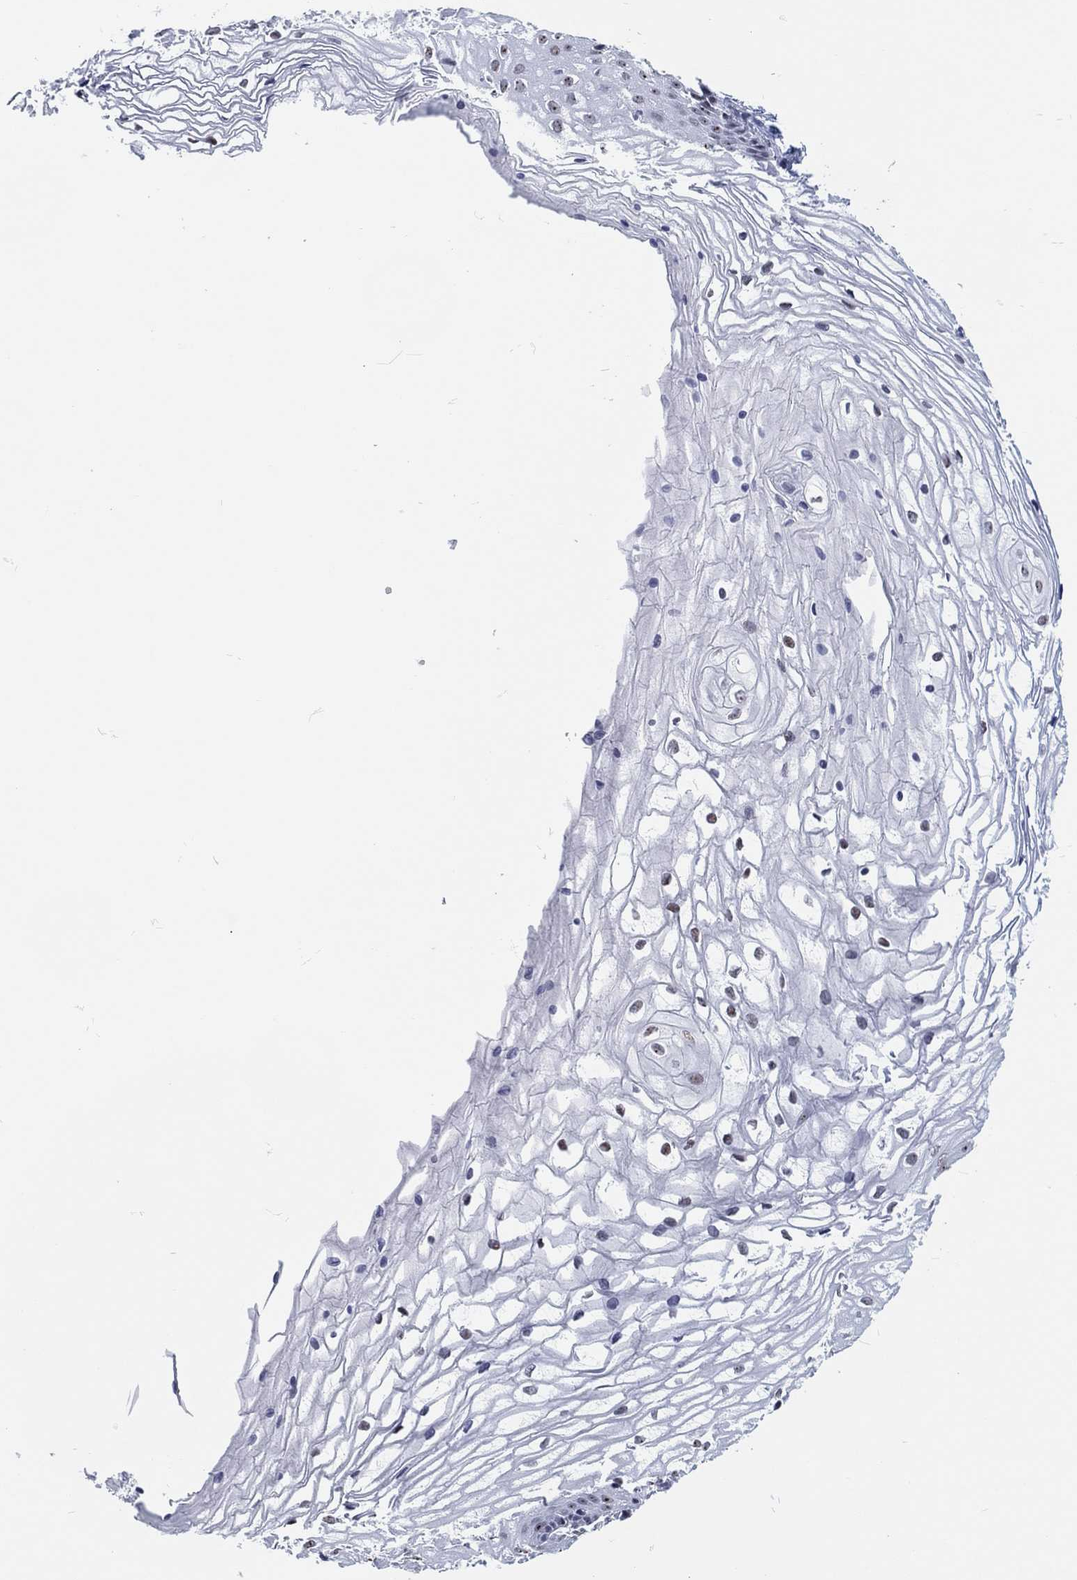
{"staining": {"intensity": "weak", "quantity": "<25%", "location": "nuclear"}, "tissue": "vagina", "cell_type": "Squamous epithelial cells", "image_type": "normal", "snomed": [{"axis": "morphology", "description": "Normal tissue, NOS"}, {"axis": "topography", "description": "Vagina"}], "caption": "This is a micrograph of immunohistochemistry staining of normal vagina, which shows no staining in squamous epithelial cells. (Brightfield microscopy of DAB immunohistochemistry at high magnification).", "gene": "MAPK8IP1", "patient": {"sex": "female", "age": 34}}